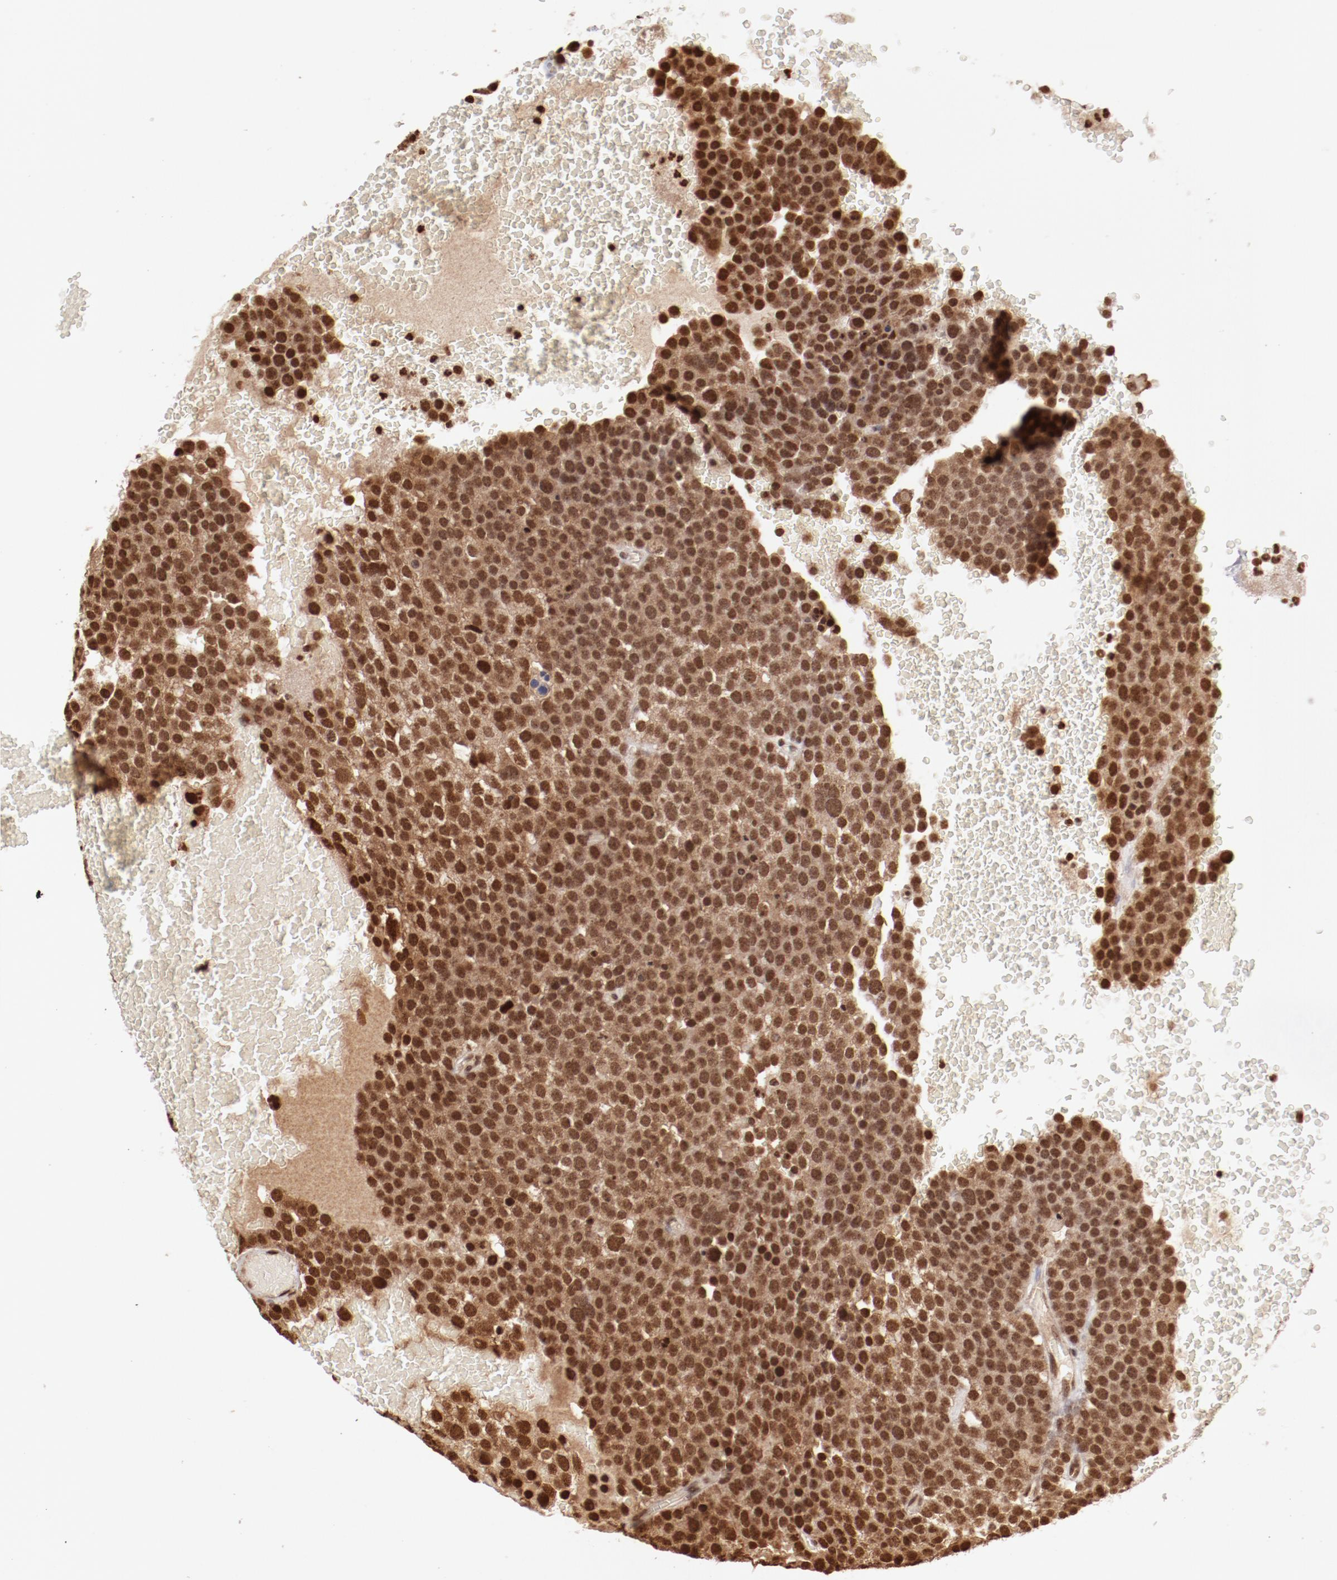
{"staining": {"intensity": "moderate", "quantity": ">75%", "location": "nuclear"}, "tissue": "testis cancer", "cell_type": "Tumor cells", "image_type": "cancer", "snomed": [{"axis": "morphology", "description": "Seminoma, NOS"}, {"axis": "topography", "description": "Testis"}], "caption": "An IHC micrograph of neoplastic tissue is shown. Protein staining in brown shows moderate nuclear positivity in testis cancer within tumor cells. The staining was performed using DAB (3,3'-diaminobenzidine) to visualize the protein expression in brown, while the nuclei were stained in blue with hematoxylin (Magnification: 20x).", "gene": "ABL2", "patient": {"sex": "male", "age": 71}}